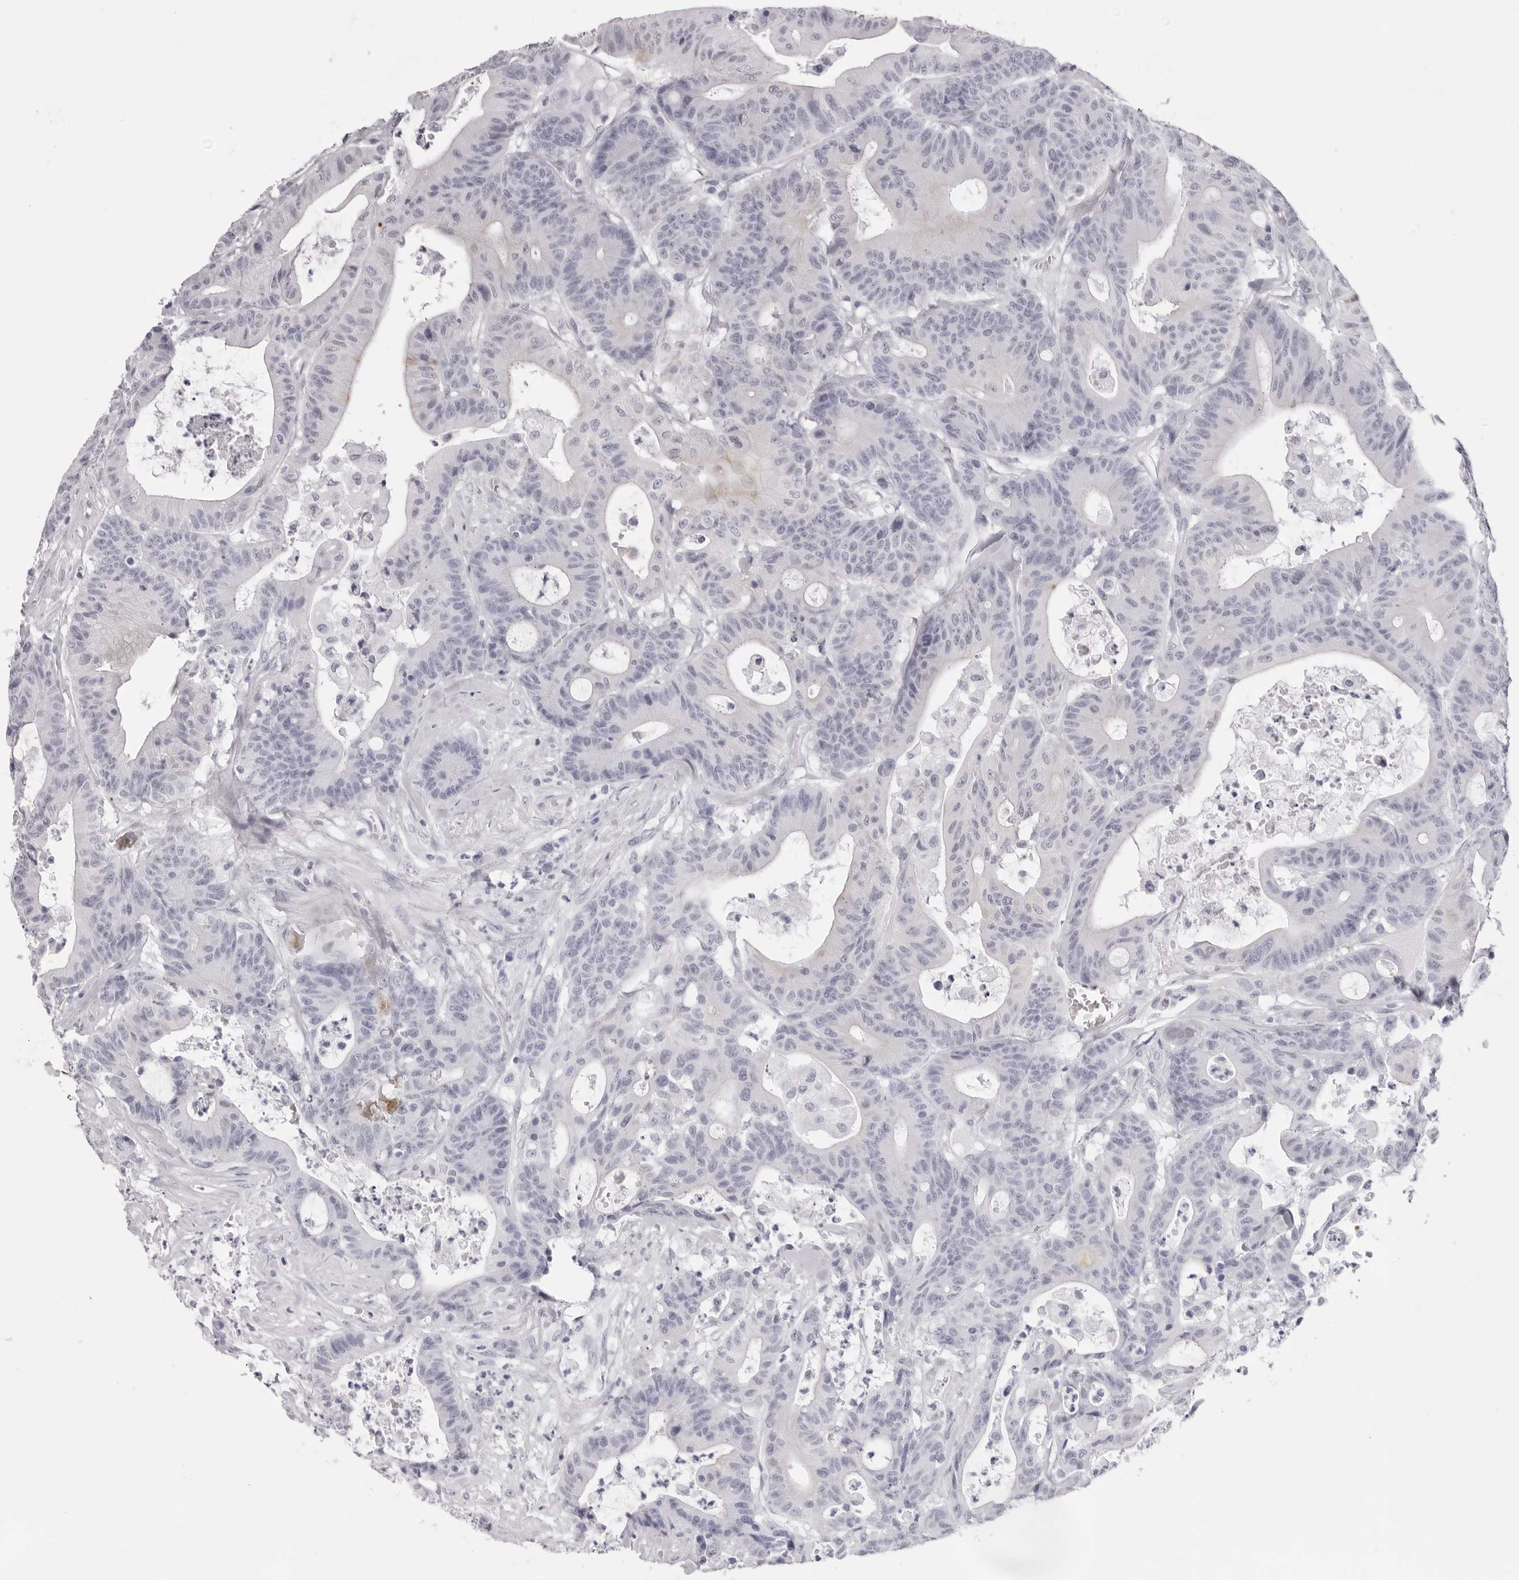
{"staining": {"intensity": "negative", "quantity": "none", "location": "none"}, "tissue": "colorectal cancer", "cell_type": "Tumor cells", "image_type": "cancer", "snomed": [{"axis": "morphology", "description": "Adenocarcinoma, NOS"}, {"axis": "topography", "description": "Colon"}], "caption": "Image shows no significant protein staining in tumor cells of colorectal cancer.", "gene": "SPTA1", "patient": {"sex": "female", "age": 84}}